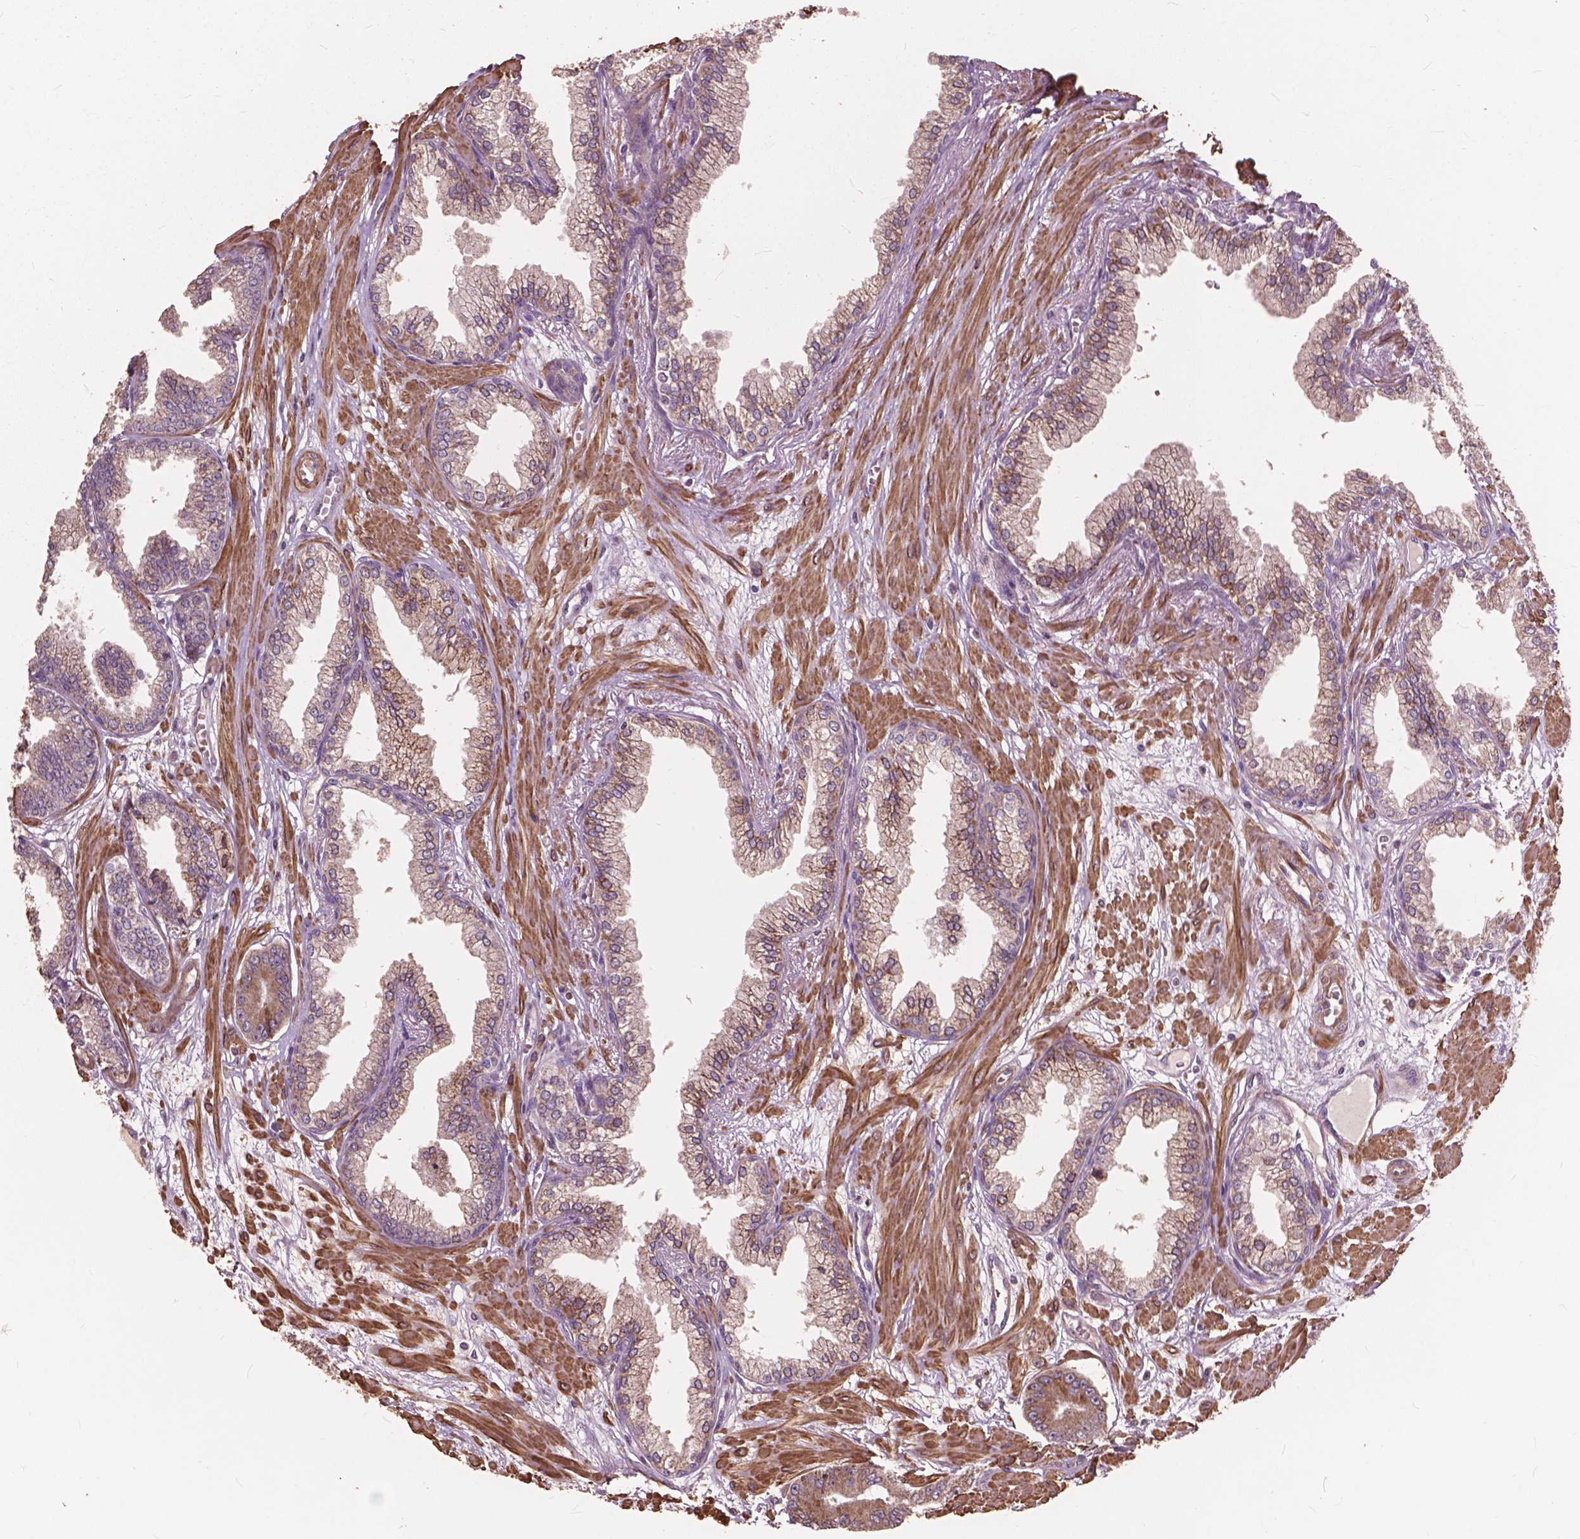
{"staining": {"intensity": "negative", "quantity": "none", "location": "none"}, "tissue": "prostate cancer", "cell_type": "Tumor cells", "image_type": "cancer", "snomed": [{"axis": "morphology", "description": "Adenocarcinoma, Low grade"}, {"axis": "topography", "description": "Prostate"}], "caption": "Immunohistochemistry (IHC) histopathology image of prostate cancer (adenocarcinoma (low-grade)) stained for a protein (brown), which displays no expression in tumor cells.", "gene": "FNIP1", "patient": {"sex": "male", "age": 64}}